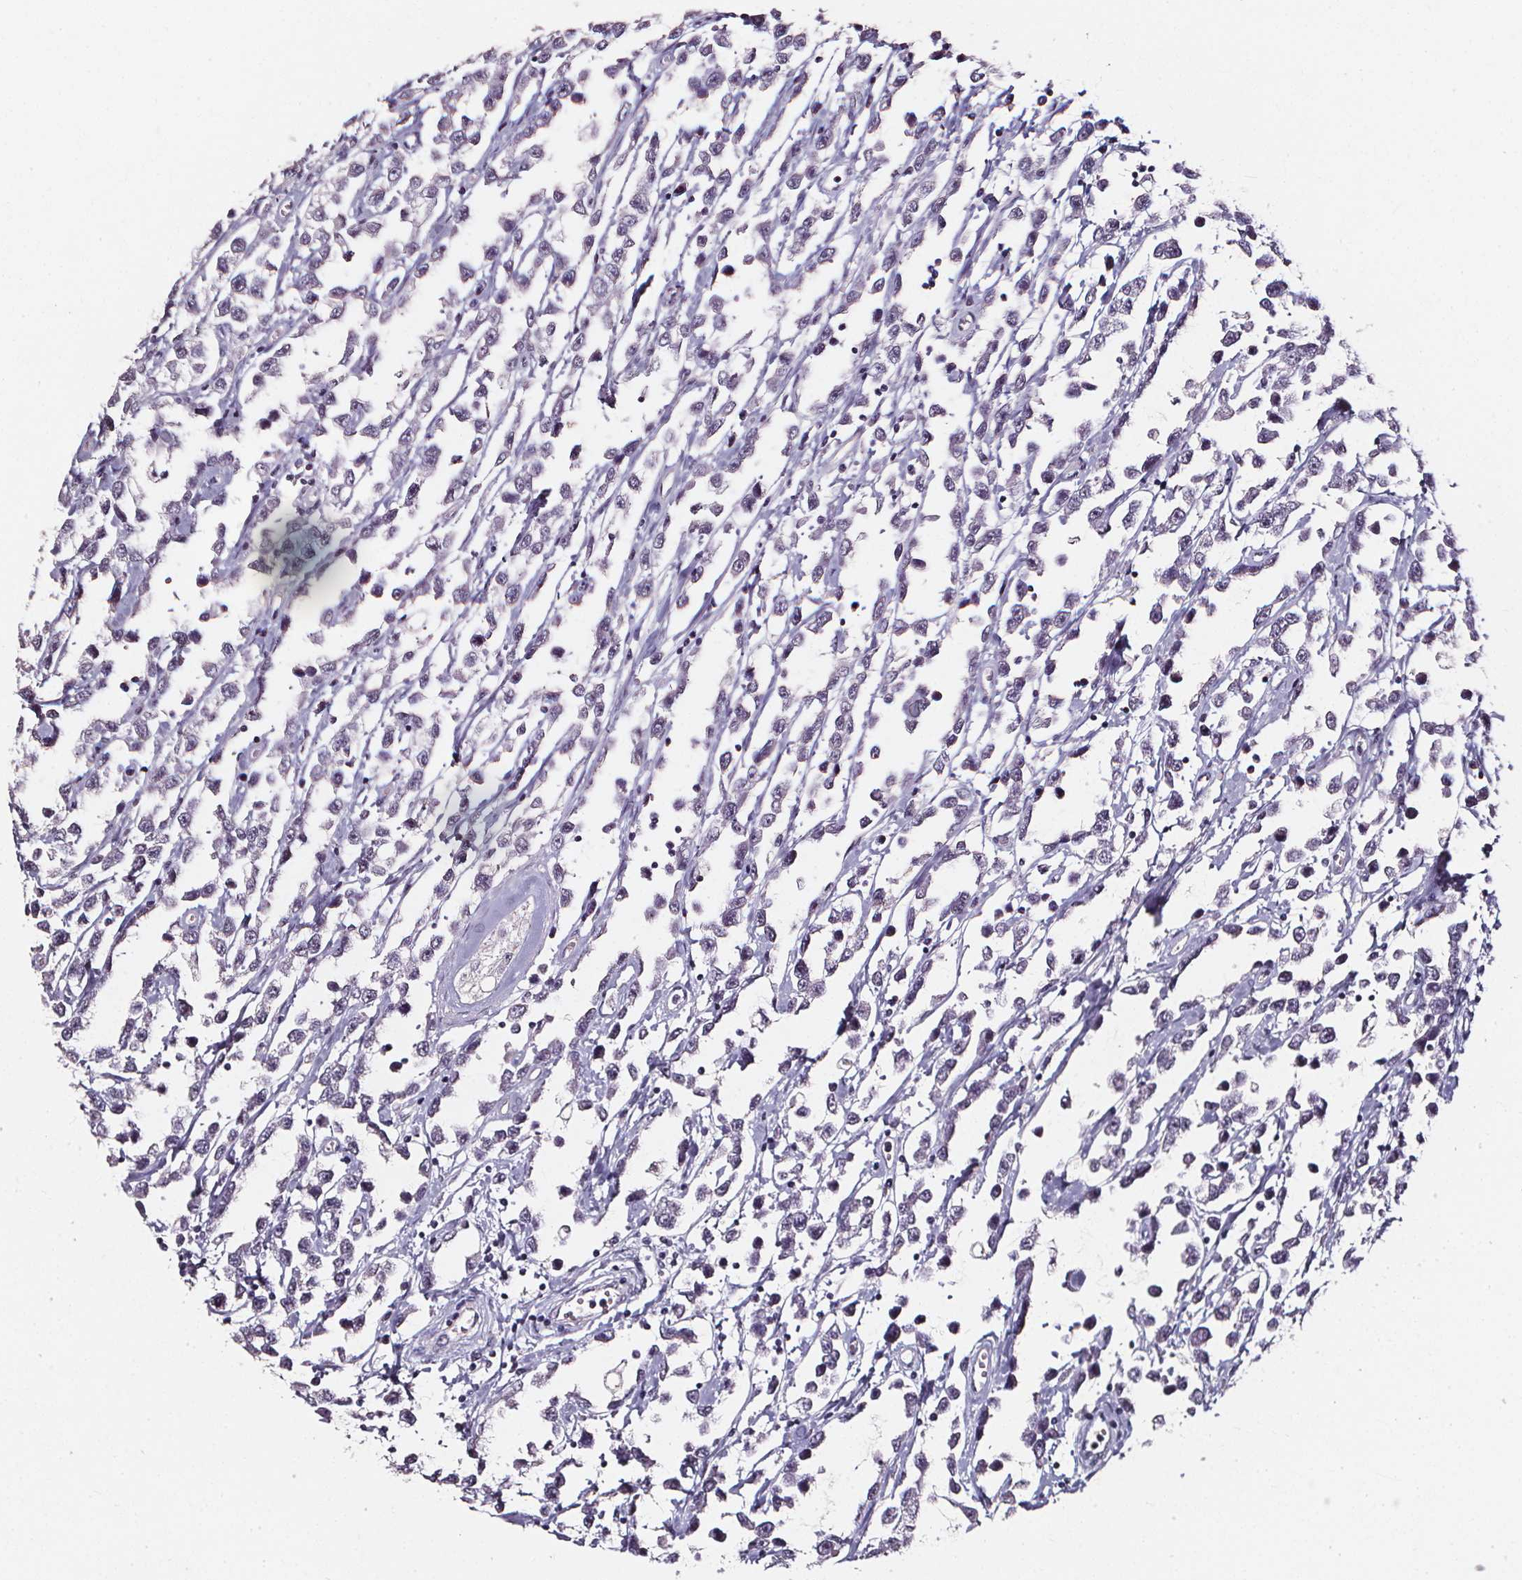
{"staining": {"intensity": "negative", "quantity": "none", "location": "none"}, "tissue": "testis cancer", "cell_type": "Tumor cells", "image_type": "cancer", "snomed": [{"axis": "morphology", "description": "Seminoma, NOS"}, {"axis": "topography", "description": "Testis"}], "caption": "An immunohistochemistry photomicrograph of testis cancer (seminoma) is shown. There is no staining in tumor cells of testis cancer (seminoma). The staining is performed using DAB (3,3'-diaminobenzidine) brown chromogen with nuclei counter-stained in using hematoxylin.", "gene": "DEFA5", "patient": {"sex": "male", "age": 34}}